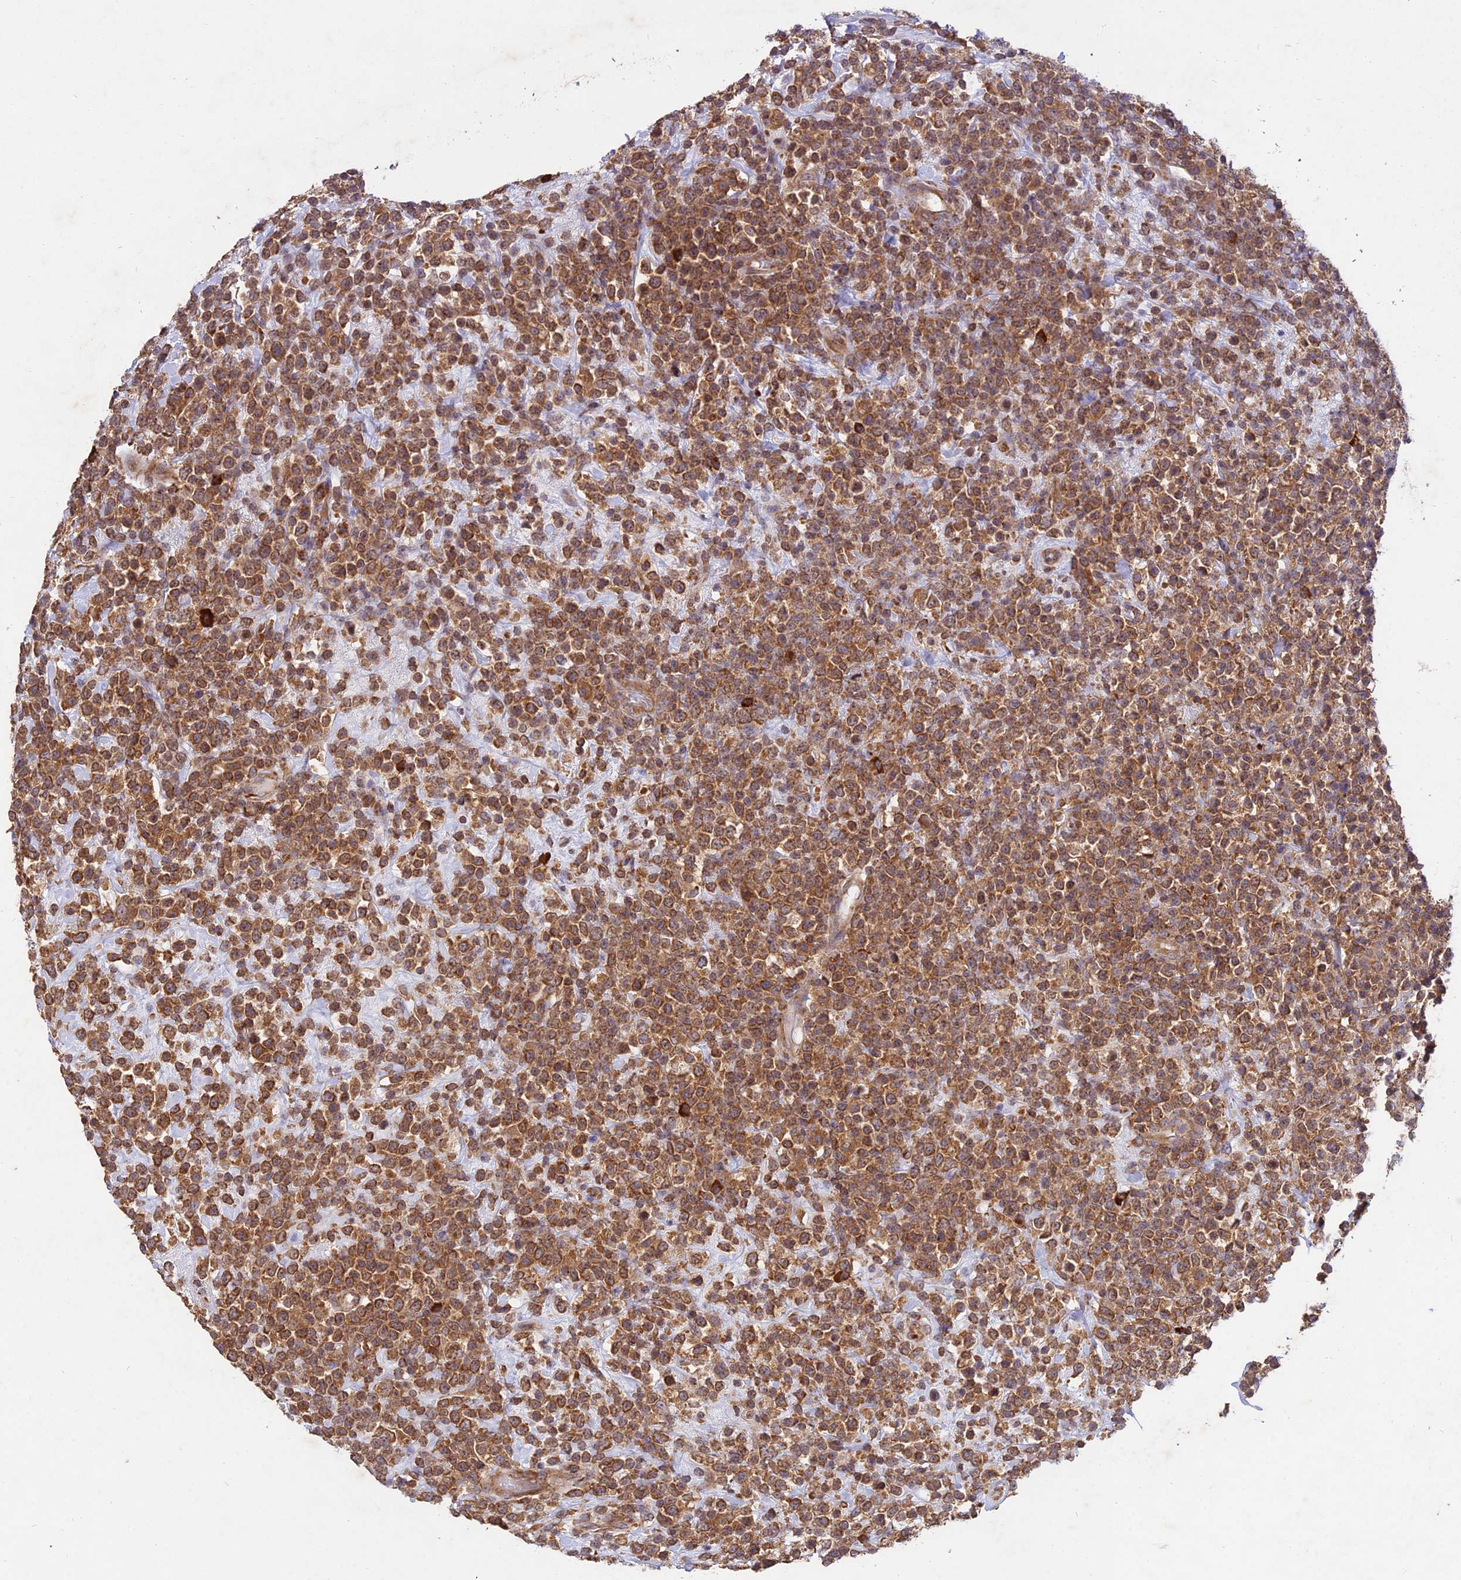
{"staining": {"intensity": "moderate", "quantity": ">75%", "location": "cytoplasmic/membranous"}, "tissue": "lymphoma", "cell_type": "Tumor cells", "image_type": "cancer", "snomed": [{"axis": "morphology", "description": "Malignant lymphoma, non-Hodgkin's type, High grade"}, {"axis": "topography", "description": "Colon"}], "caption": "Moderate cytoplasmic/membranous protein positivity is present in about >75% of tumor cells in malignant lymphoma, non-Hodgkin's type (high-grade).", "gene": "NXNL2", "patient": {"sex": "female", "age": 53}}